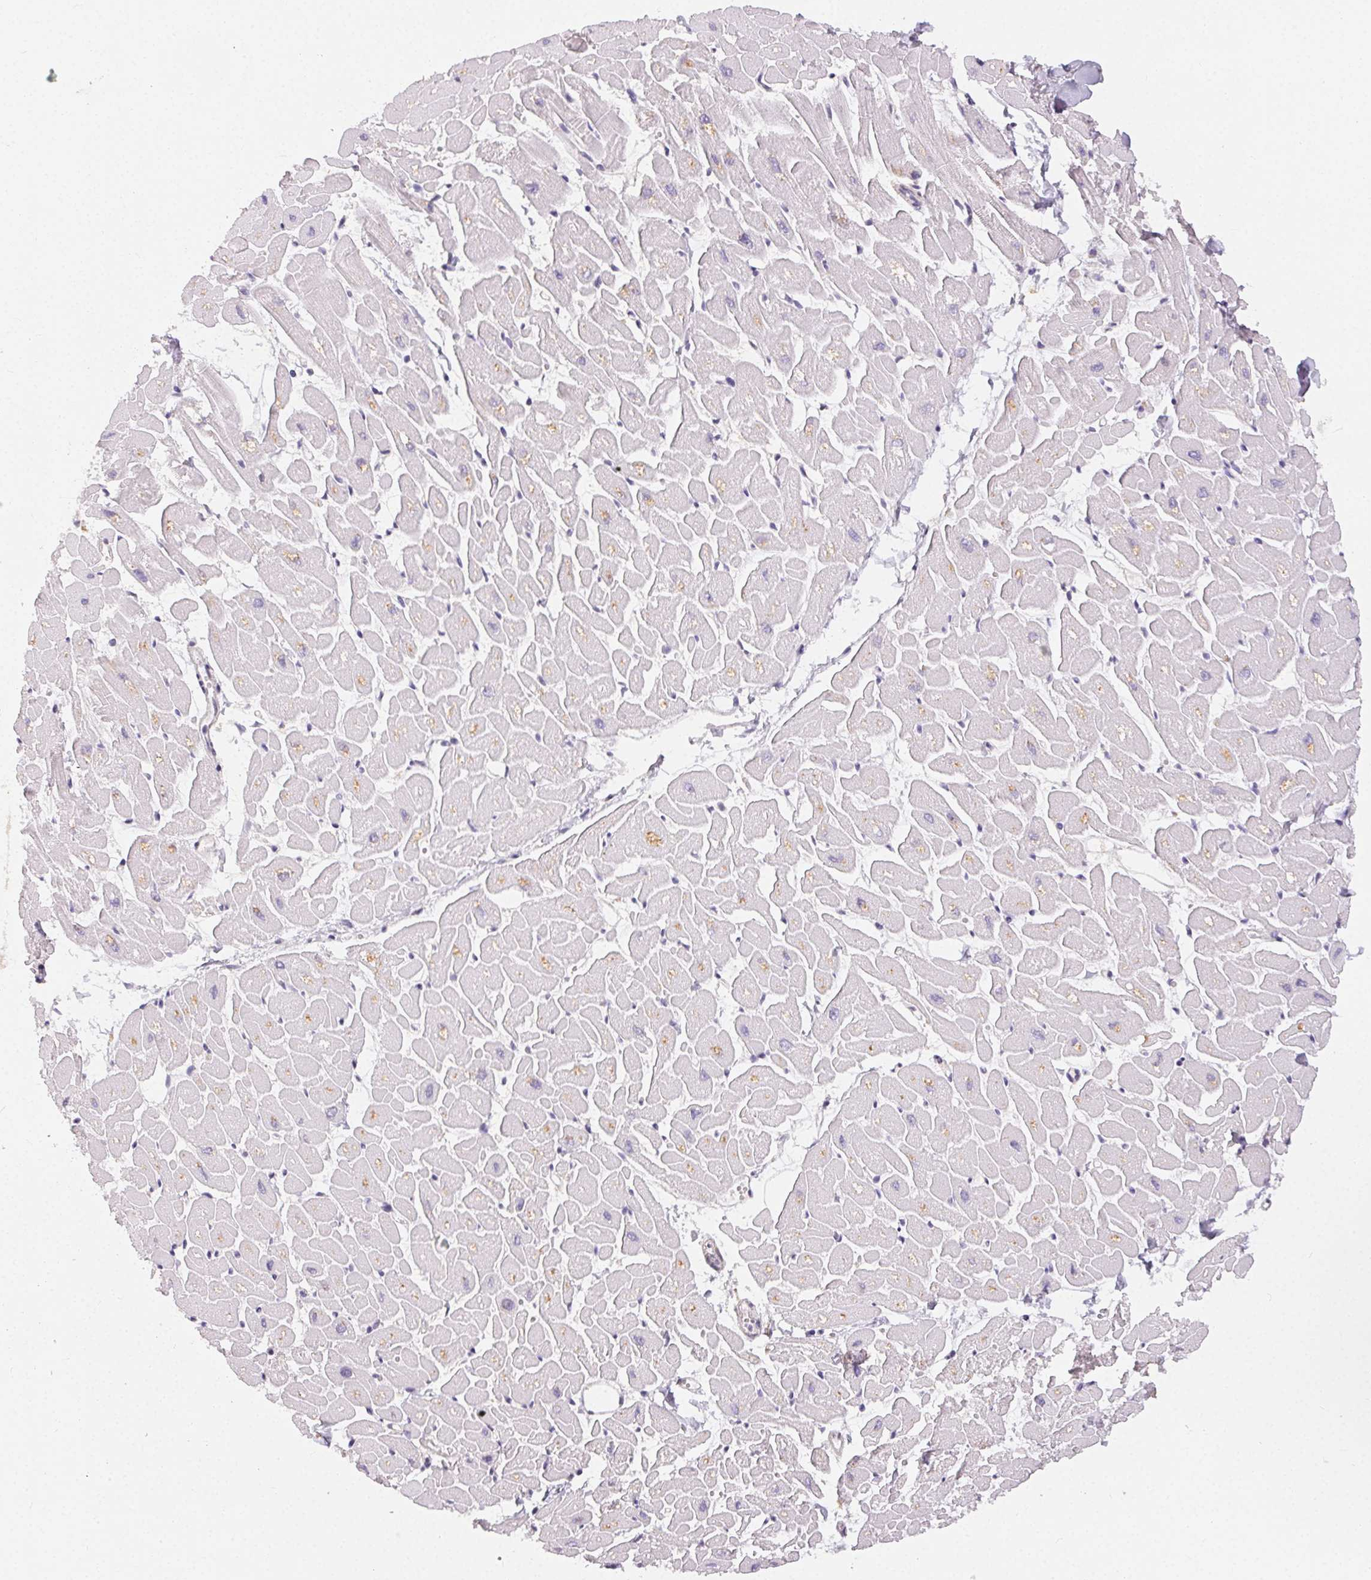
{"staining": {"intensity": "negative", "quantity": "none", "location": "none"}, "tissue": "heart muscle", "cell_type": "Cardiomyocytes", "image_type": "normal", "snomed": [{"axis": "morphology", "description": "Normal tissue, NOS"}, {"axis": "topography", "description": "Heart"}], "caption": "High magnification brightfield microscopy of benign heart muscle stained with DAB (3,3'-diaminobenzidine) (brown) and counterstained with hematoxylin (blue): cardiomyocytes show no significant staining. (DAB (3,3'-diaminobenzidine) immunohistochemistry (IHC) with hematoxylin counter stain).", "gene": "TMEM174", "patient": {"sex": "male", "age": 57}}